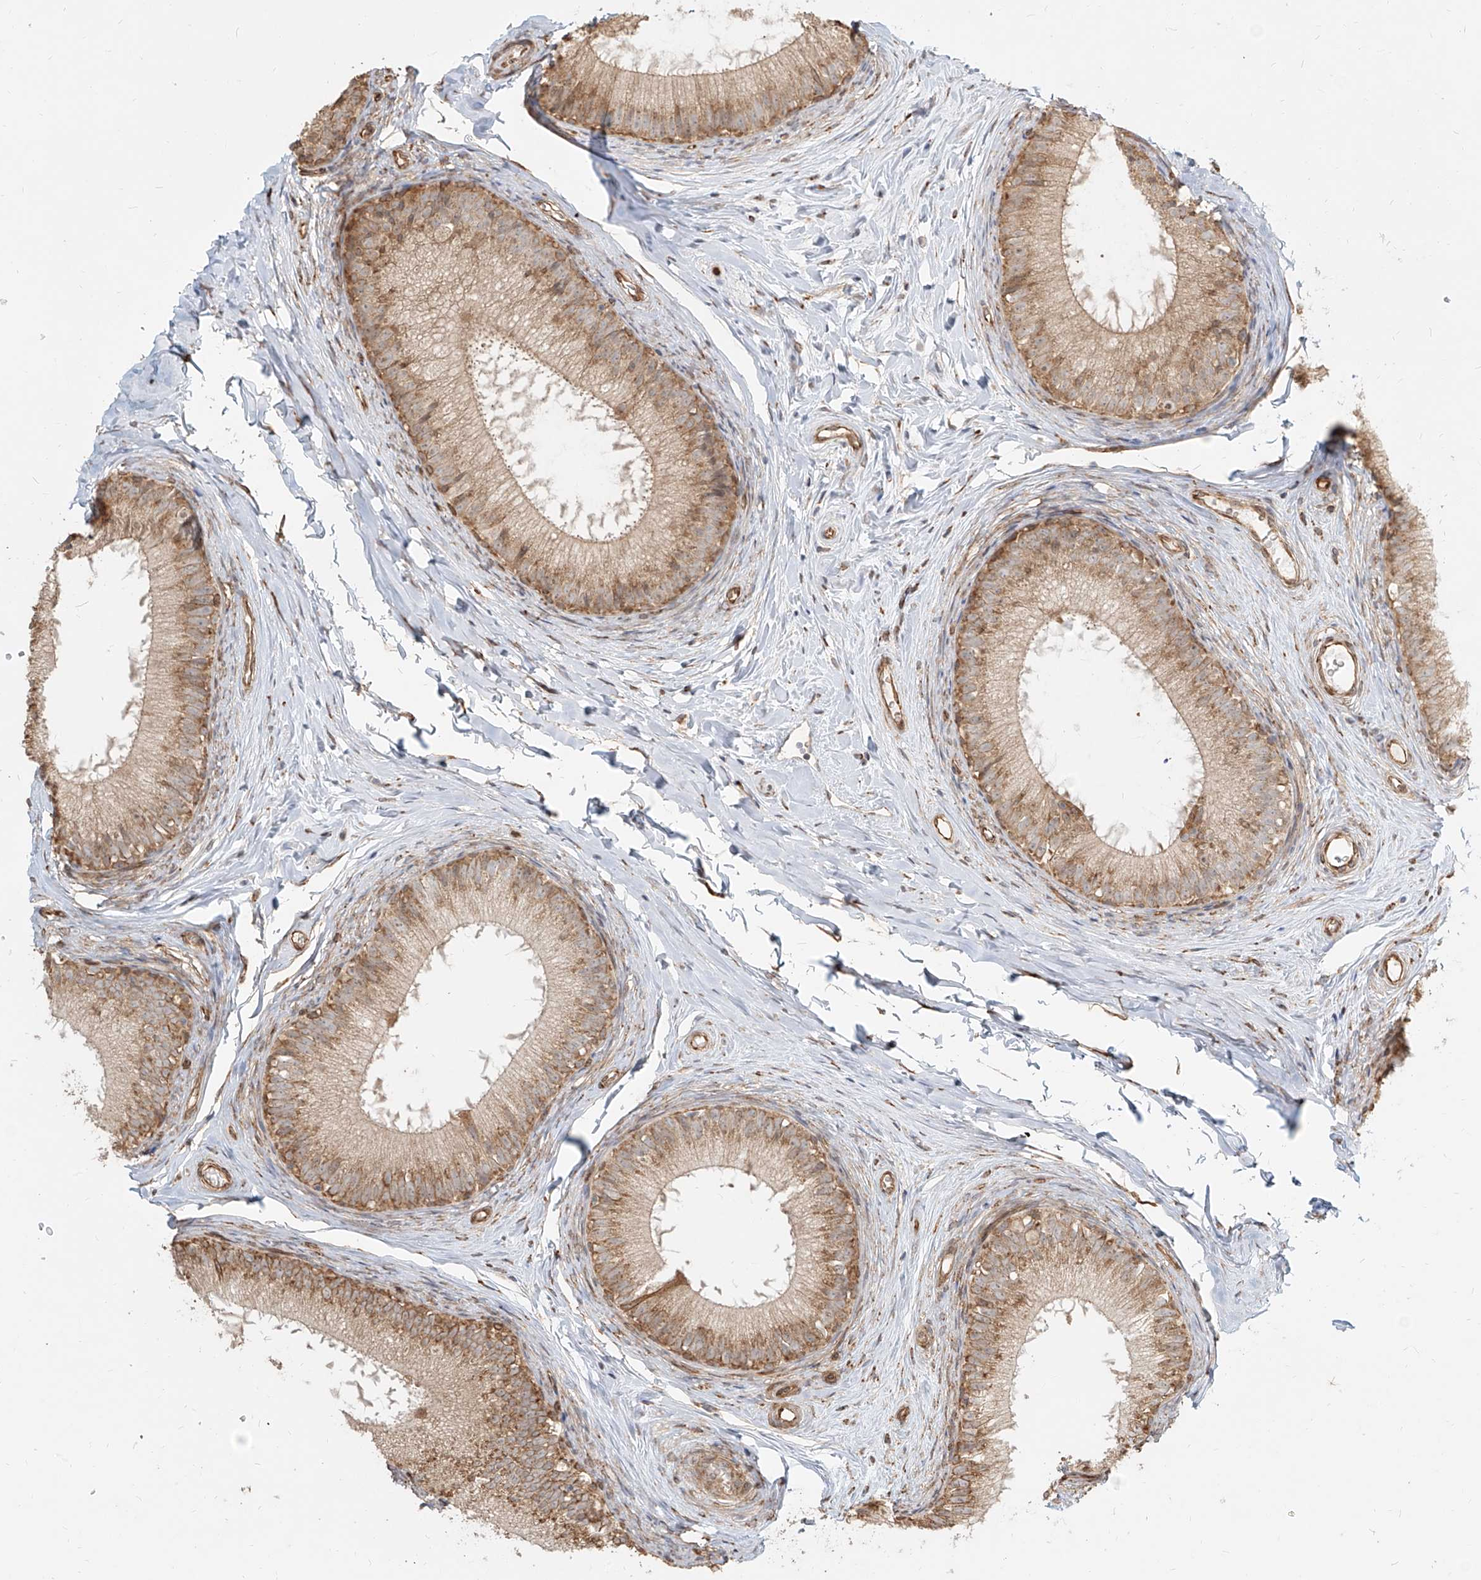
{"staining": {"intensity": "moderate", "quantity": "25%-75%", "location": "cytoplasmic/membranous"}, "tissue": "epididymis", "cell_type": "Glandular cells", "image_type": "normal", "snomed": [{"axis": "morphology", "description": "Normal tissue, NOS"}, {"axis": "topography", "description": "Epididymis"}], "caption": "Glandular cells exhibit moderate cytoplasmic/membranous expression in about 25%-75% of cells in normal epididymis. Using DAB (3,3'-diaminobenzidine) (brown) and hematoxylin (blue) stains, captured at high magnification using brightfield microscopy.", "gene": "UBE2K", "patient": {"sex": "male", "age": 34}}